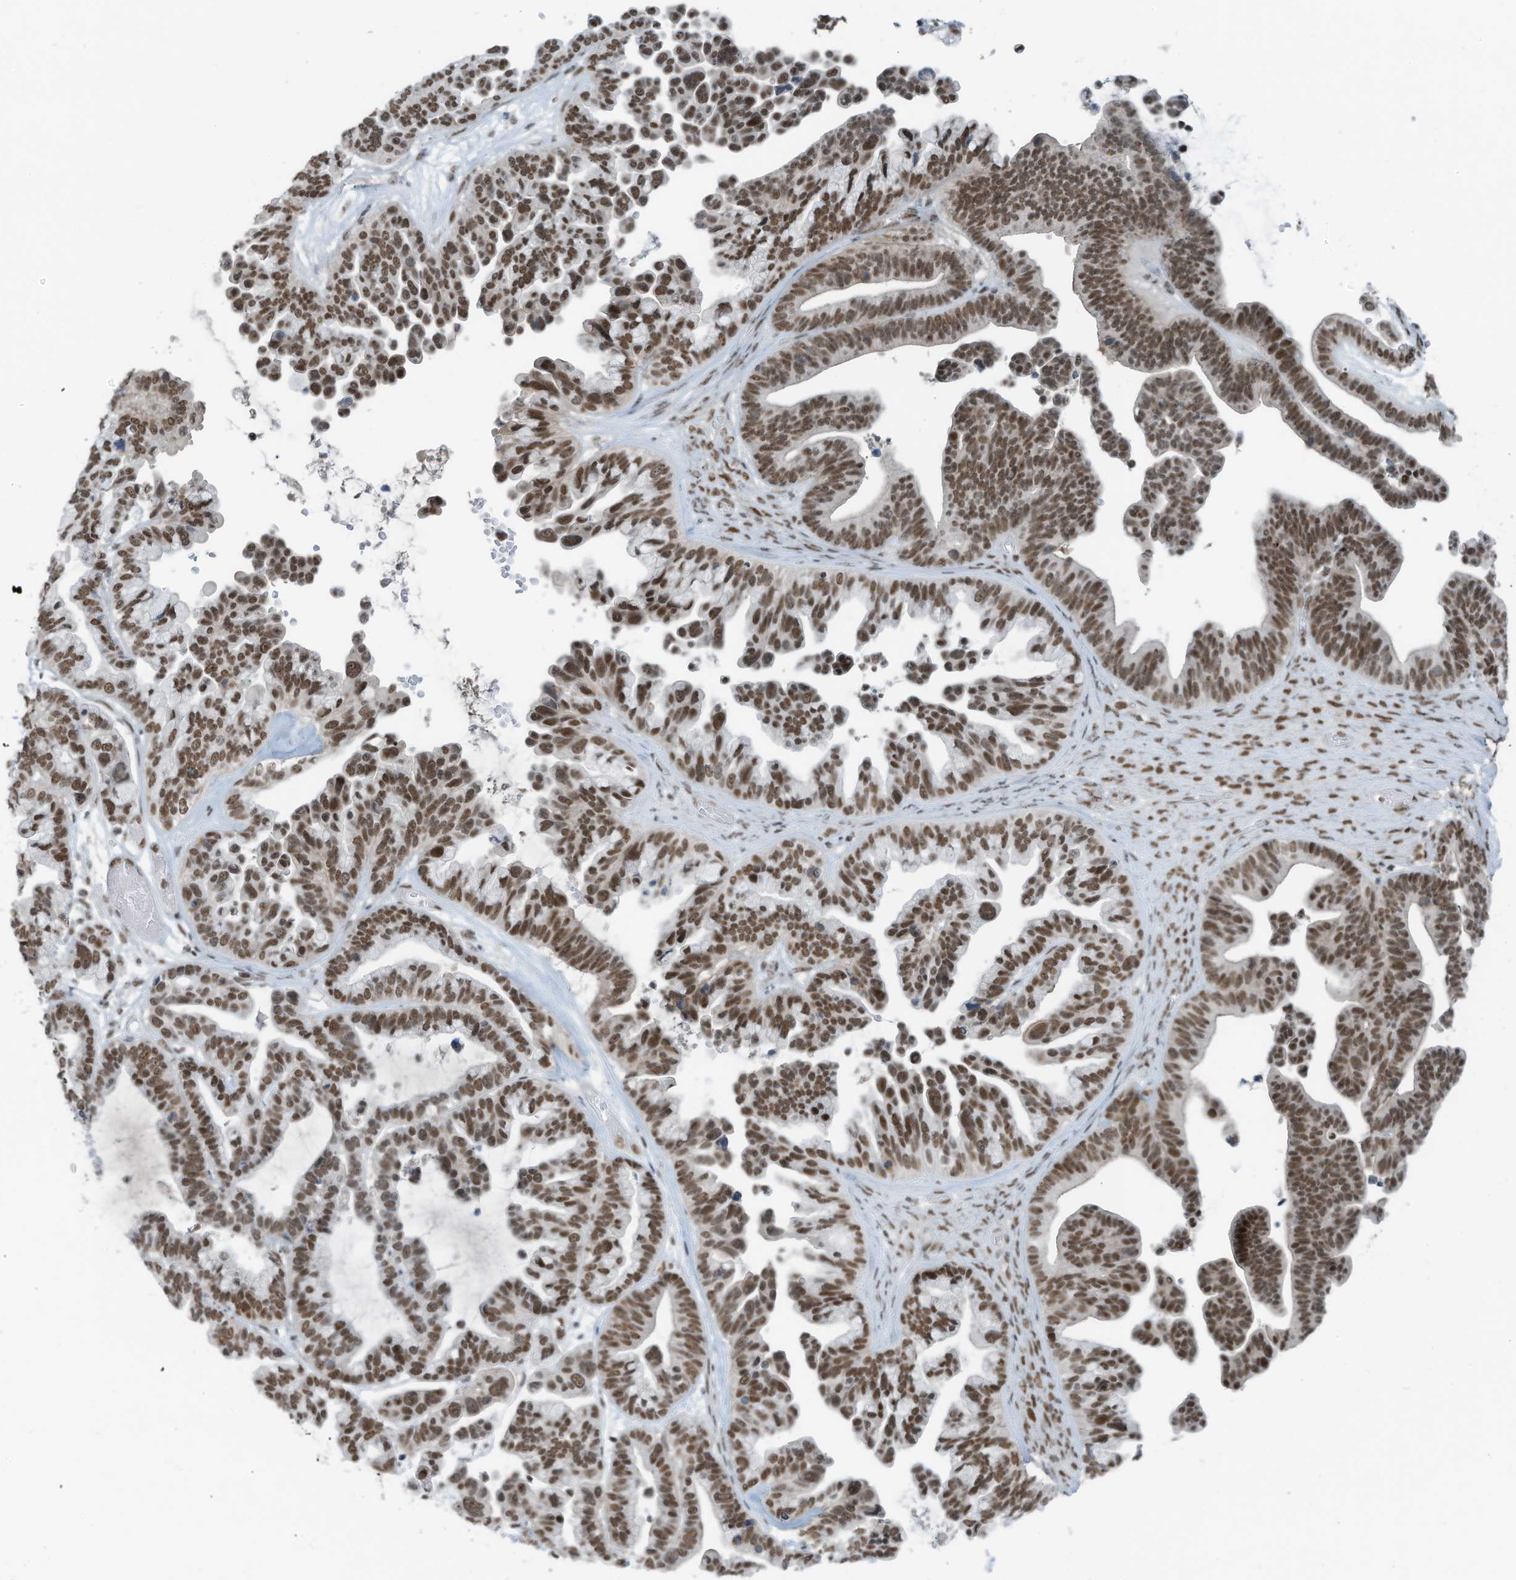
{"staining": {"intensity": "moderate", "quantity": ">75%", "location": "nuclear"}, "tissue": "ovarian cancer", "cell_type": "Tumor cells", "image_type": "cancer", "snomed": [{"axis": "morphology", "description": "Cystadenocarcinoma, serous, NOS"}, {"axis": "topography", "description": "Ovary"}], "caption": "The immunohistochemical stain shows moderate nuclear positivity in tumor cells of ovarian serous cystadenocarcinoma tissue. The protein is shown in brown color, while the nuclei are stained blue.", "gene": "WRNIP1", "patient": {"sex": "female", "age": 56}}